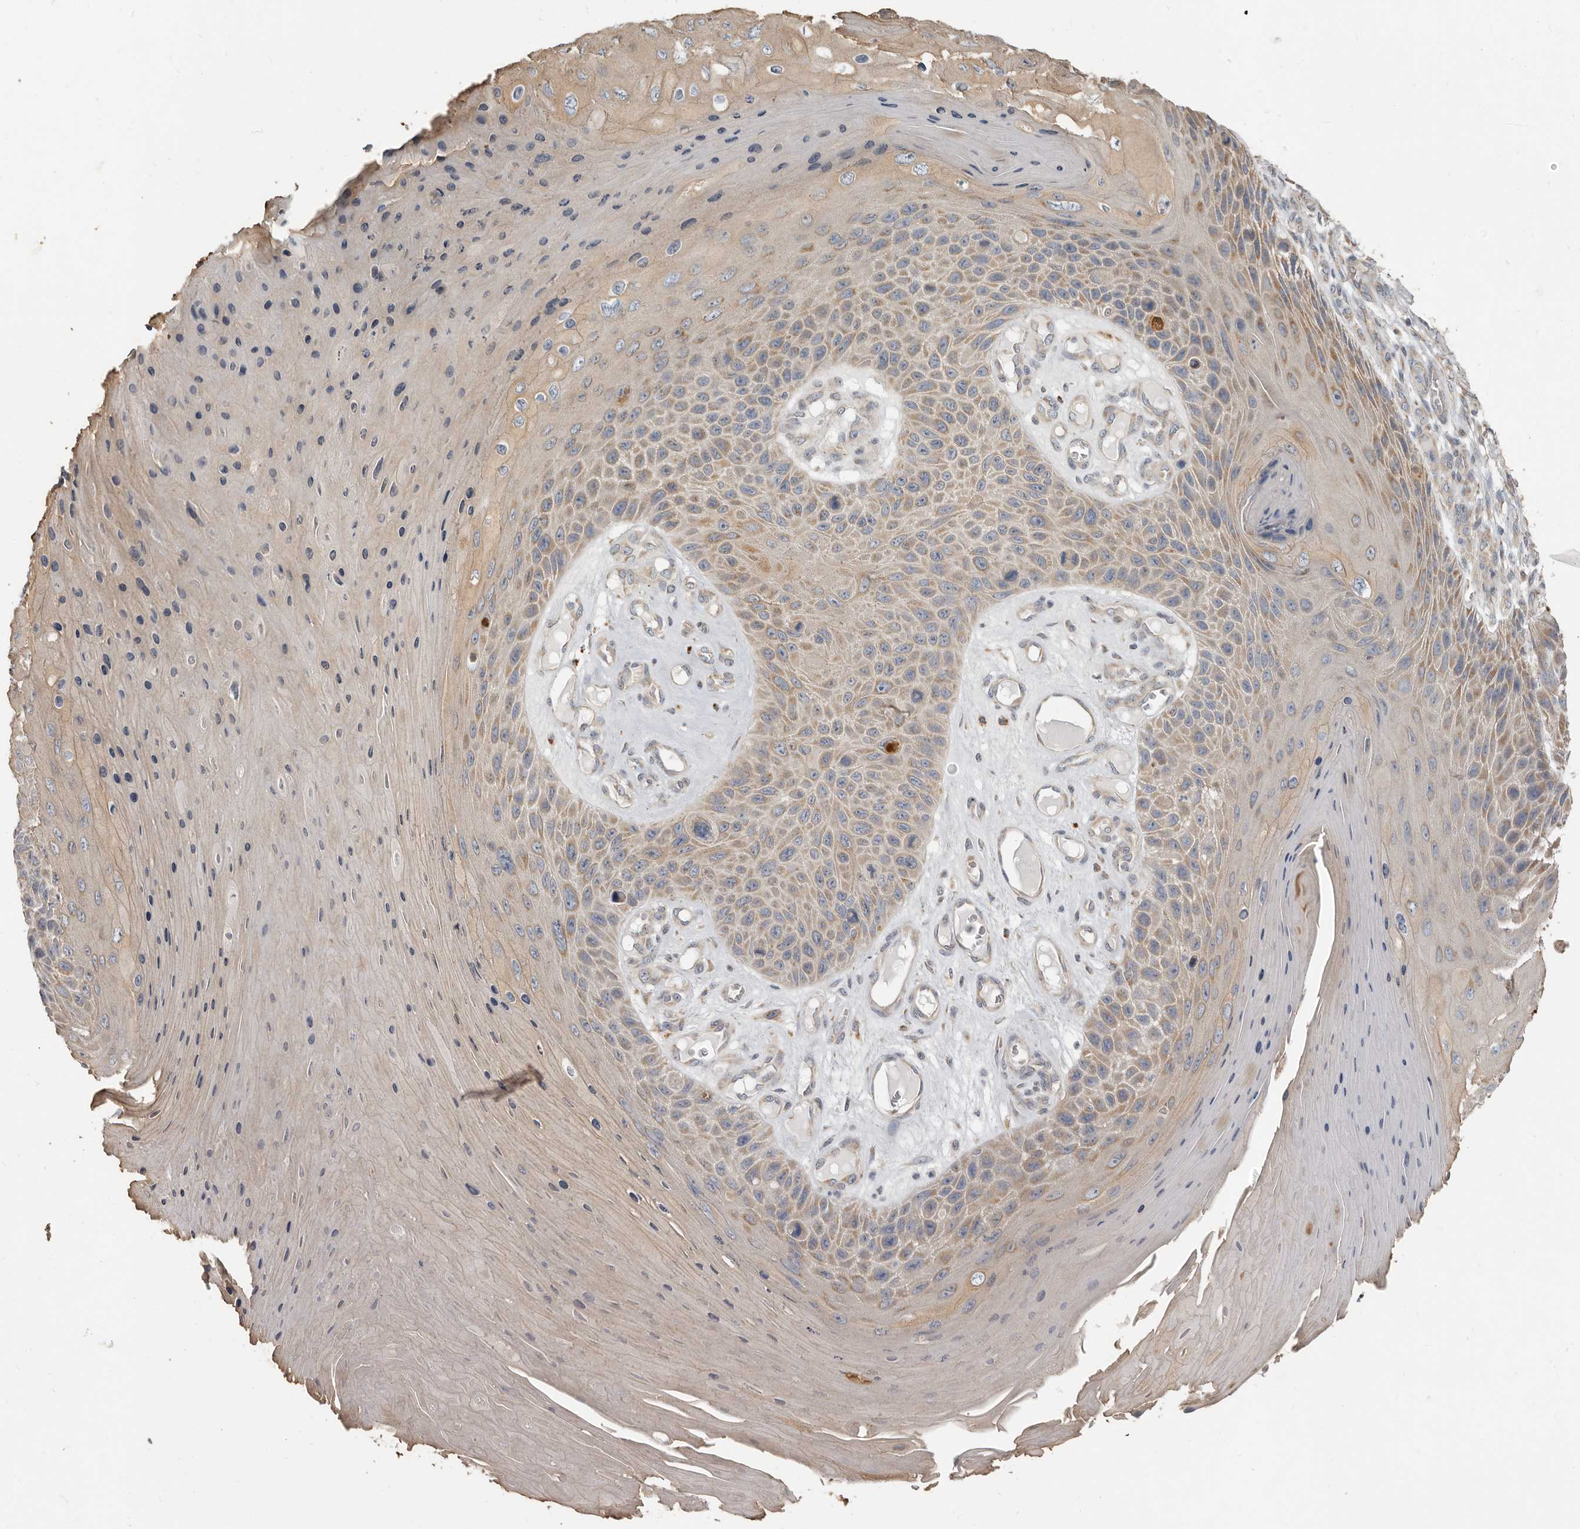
{"staining": {"intensity": "weak", "quantity": ">75%", "location": "cytoplasmic/membranous"}, "tissue": "skin cancer", "cell_type": "Tumor cells", "image_type": "cancer", "snomed": [{"axis": "morphology", "description": "Squamous cell carcinoma, NOS"}, {"axis": "topography", "description": "Skin"}], "caption": "Immunohistochemistry (IHC) photomicrograph of neoplastic tissue: human skin squamous cell carcinoma stained using IHC shows low levels of weak protein expression localized specifically in the cytoplasmic/membranous of tumor cells, appearing as a cytoplasmic/membranous brown color.", "gene": "UNK", "patient": {"sex": "female", "age": 88}}